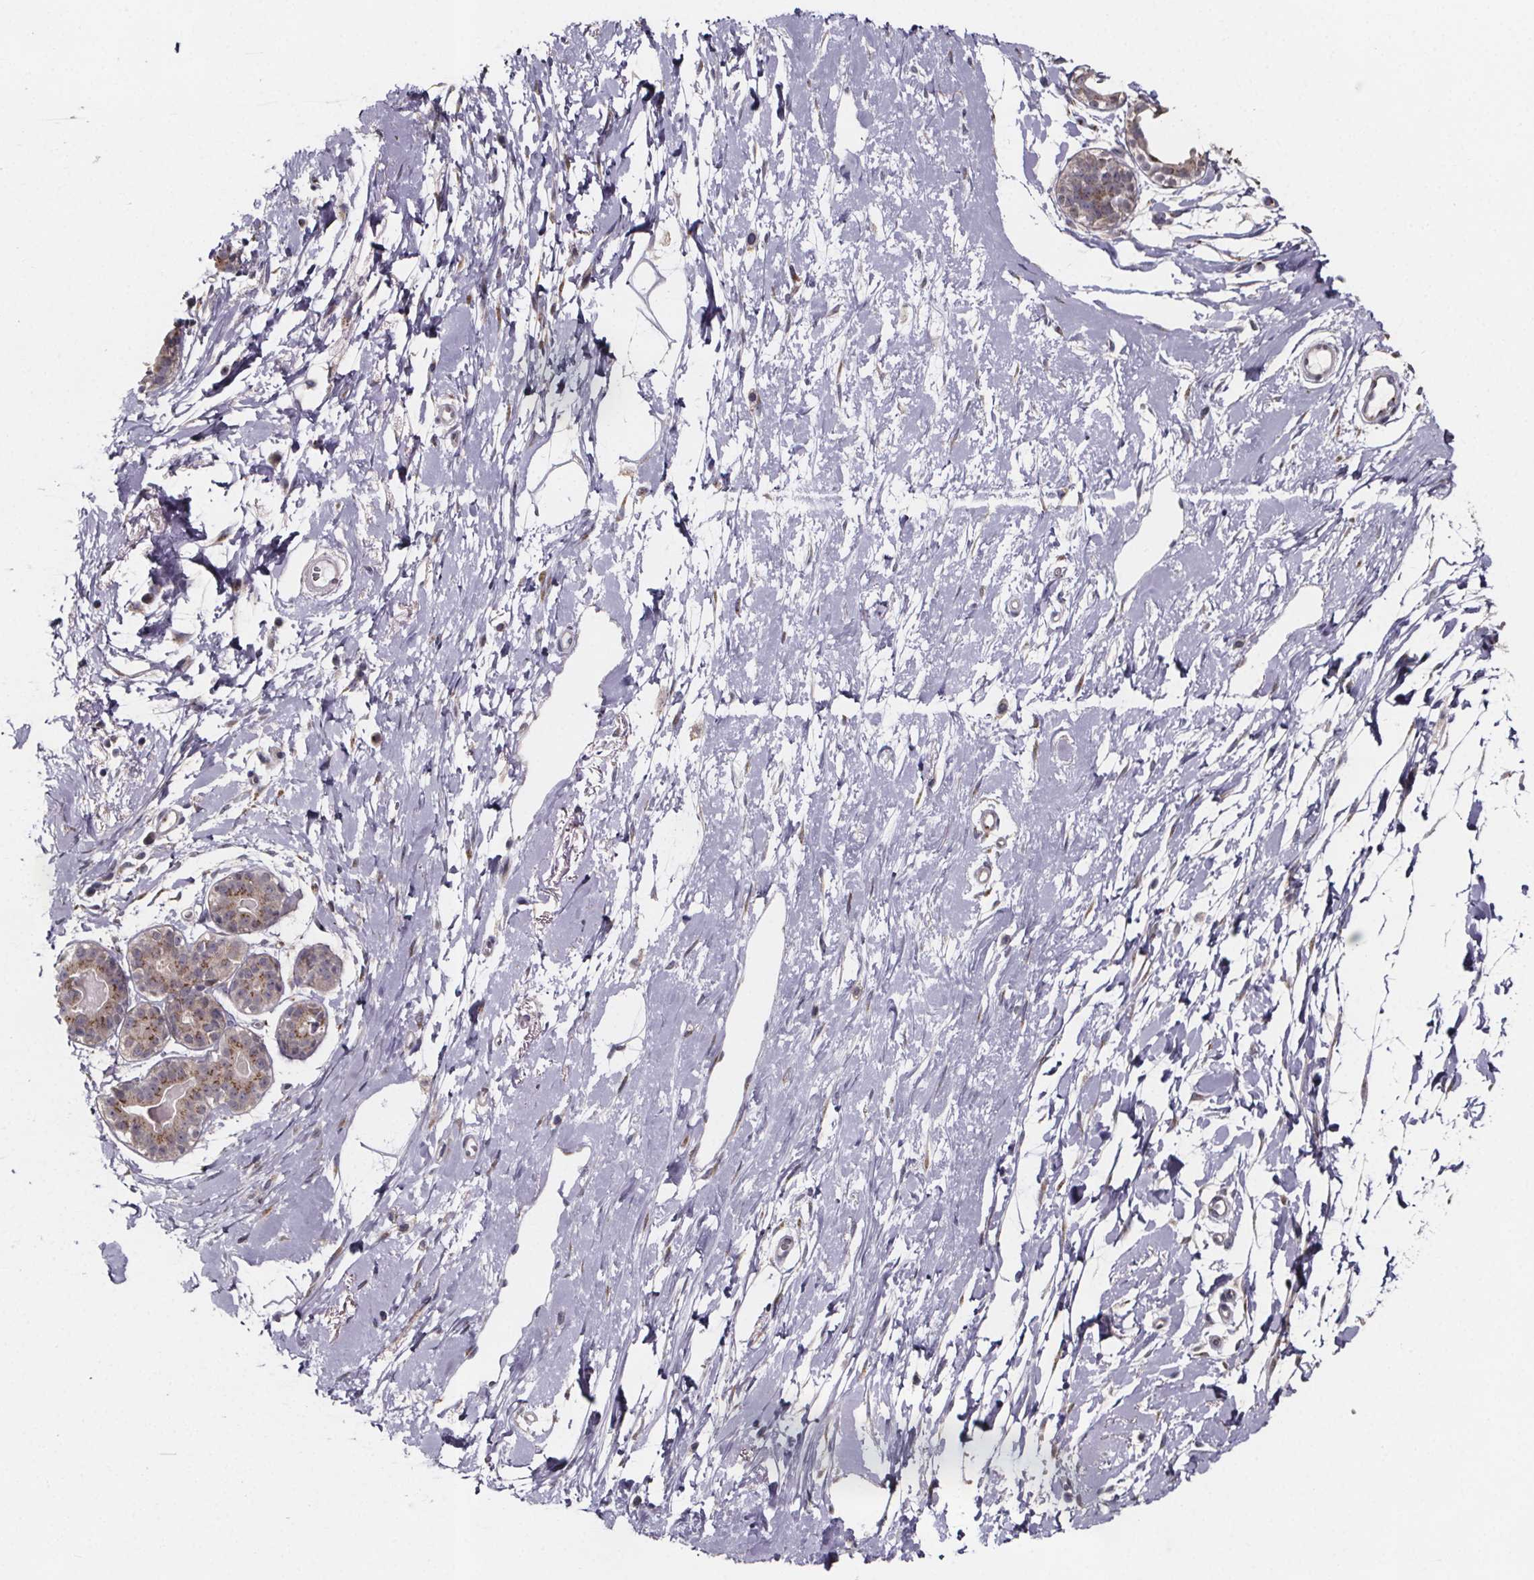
{"staining": {"intensity": "moderate", "quantity": "<25%", "location": "cytoplasmic/membranous"}, "tissue": "breast", "cell_type": "Adipocytes", "image_type": "normal", "snomed": [{"axis": "morphology", "description": "Normal tissue, NOS"}, {"axis": "topography", "description": "Breast"}], "caption": "This histopathology image exhibits normal breast stained with immunohistochemistry to label a protein in brown. The cytoplasmic/membranous of adipocytes show moderate positivity for the protein. Nuclei are counter-stained blue.", "gene": "NDST1", "patient": {"sex": "female", "age": 49}}